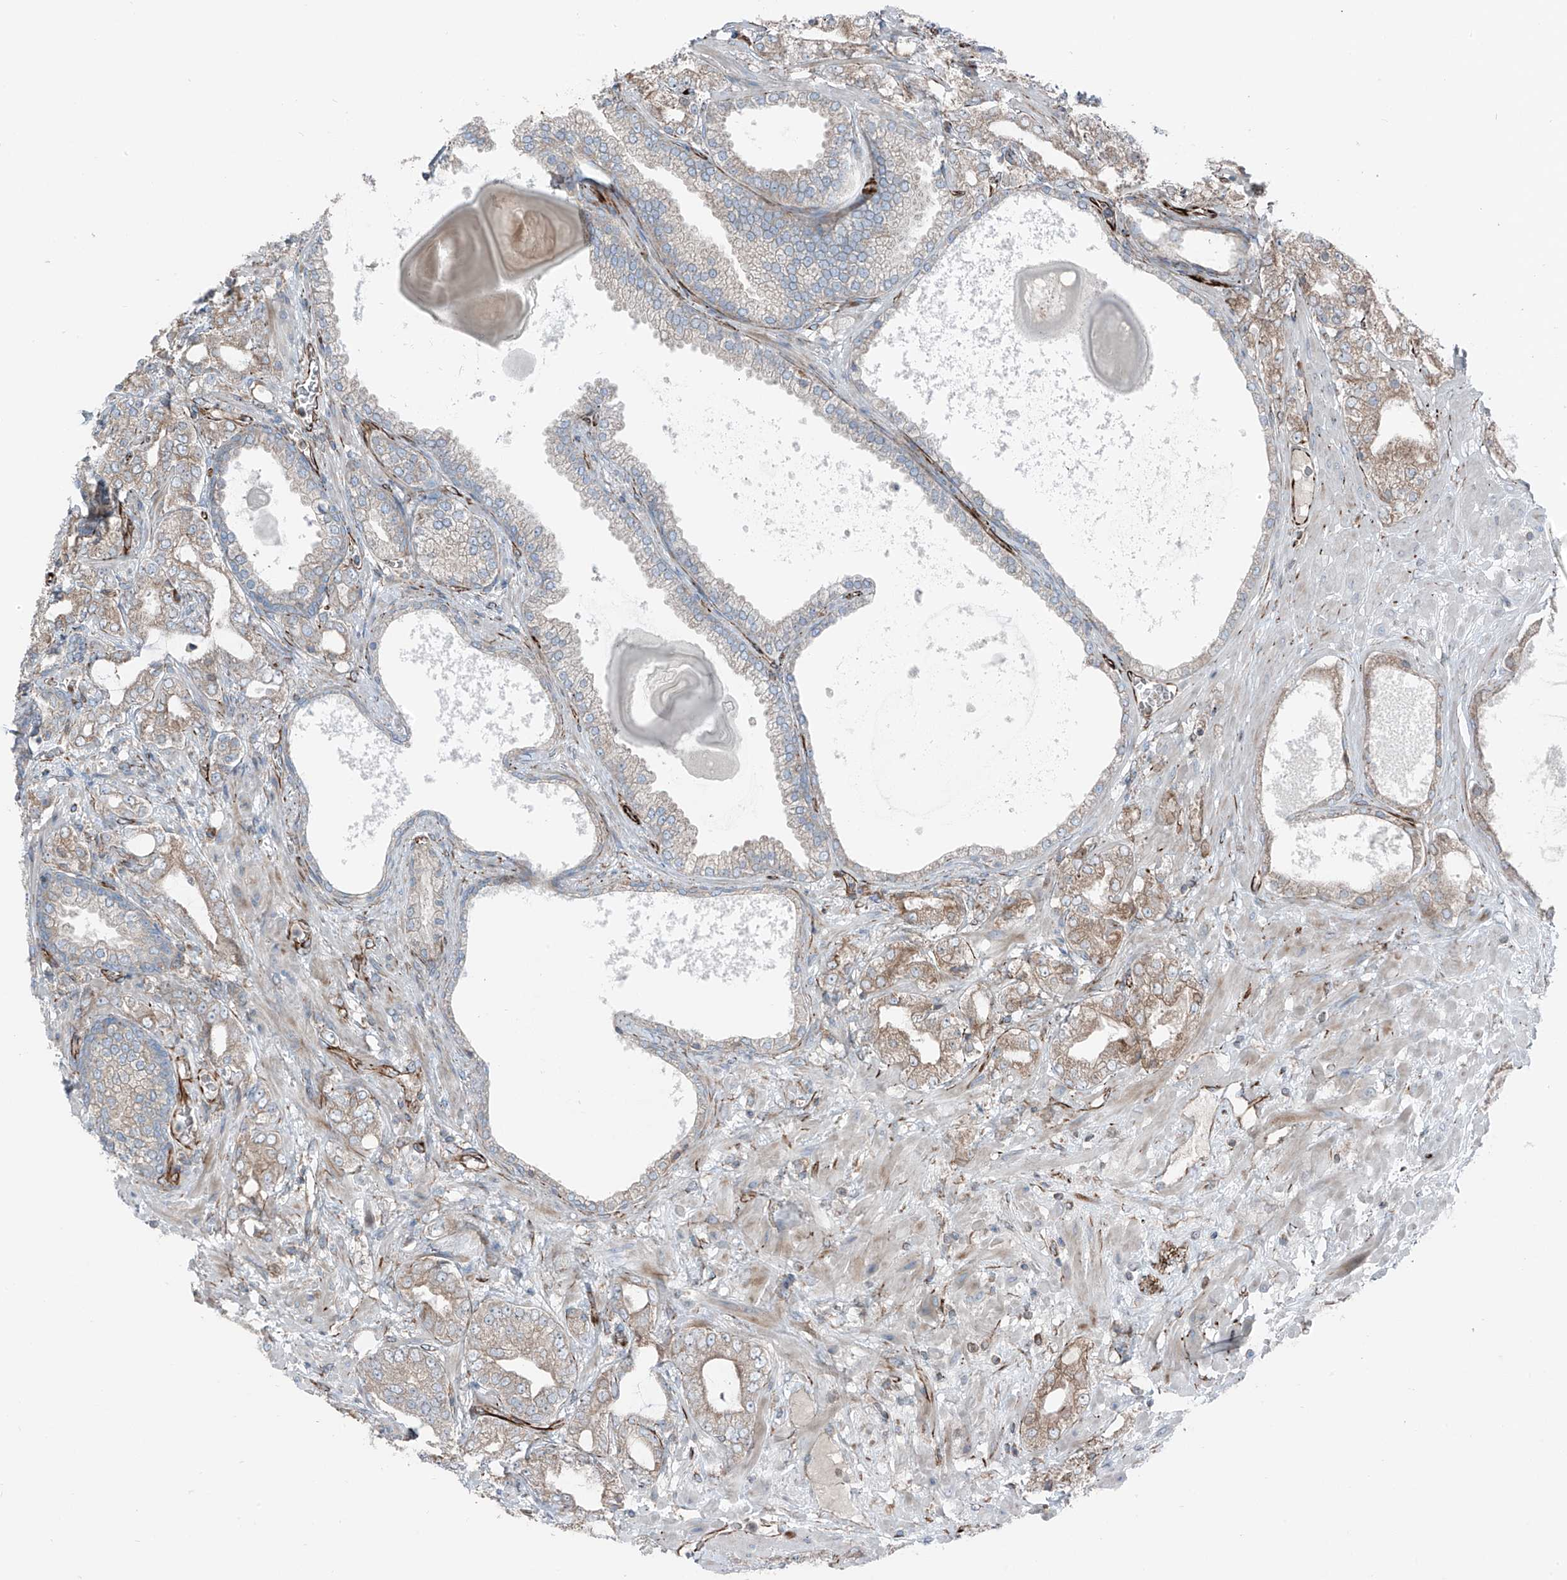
{"staining": {"intensity": "moderate", "quantity": "25%-75%", "location": "cytoplasmic/membranous"}, "tissue": "prostate cancer", "cell_type": "Tumor cells", "image_type": "cancer", "snomed": [{"axis": "morphology", "description": "Adenocarcinoma, High grade"}, {"axis": "topography", "description": "Prostate"}], "caption": "Prostate cancer stained for a protein (brown) displays moderate cytoplasmic/membranous positive expression in about 25%-75% of tumor cells.", "gene": "ERLEC1", "patient": {"sex": "male", "age": 64}}